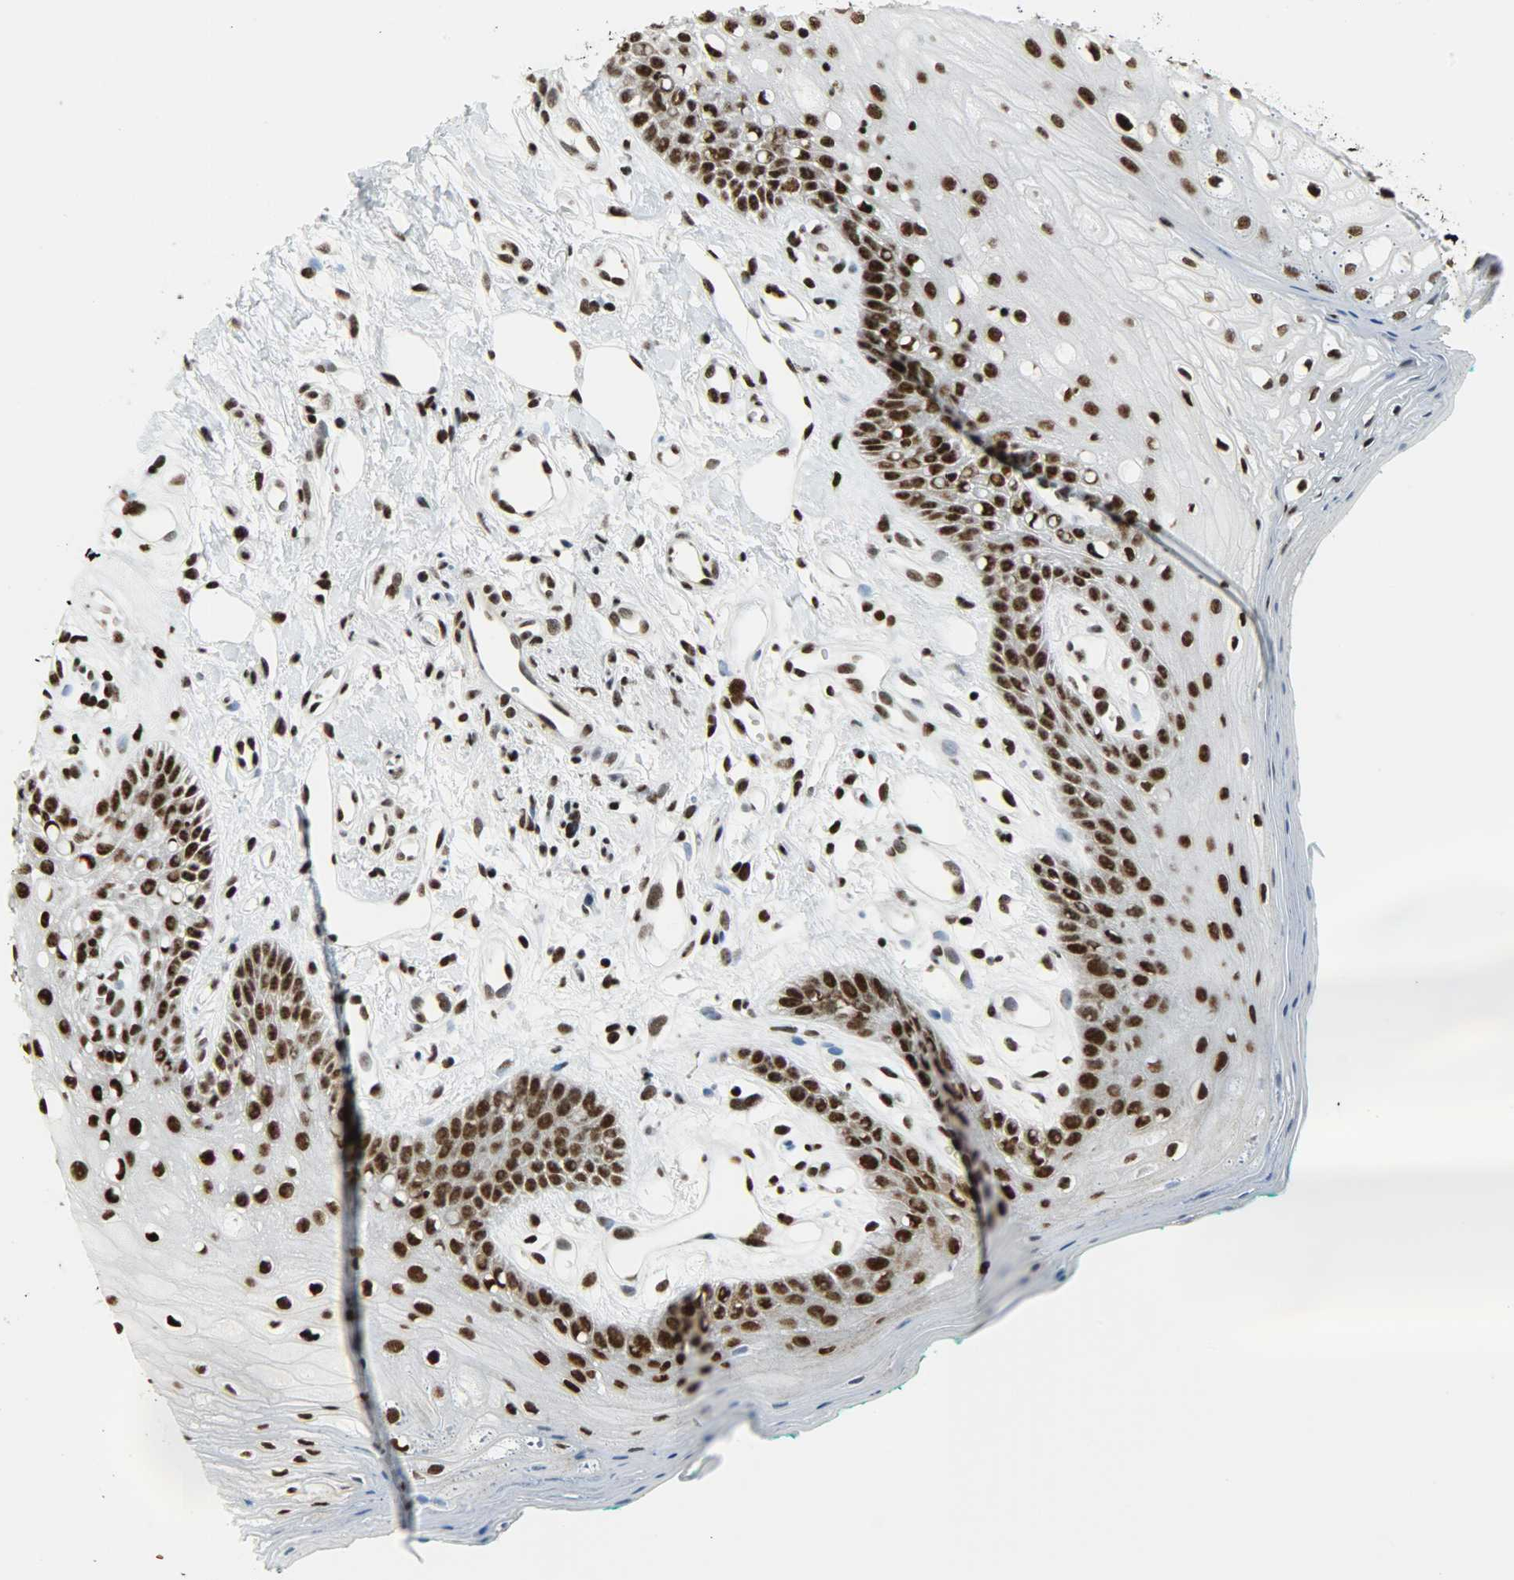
{"staining": {"intensity": "strong", "quantity": ">75%", "location": "nuclear"}, "tissue": "oral mucosa", "cell_type": "Squamous epithelial cells", "image_type": "normal", "snomed": [{"axis": "morphology", "description": "Normal tissue, NOS"}, {"axis": "morphology", "description": "Squamous cell carcinoma, NOS"}, {"axis": "topography", "description": "Skeletal muscle"}, {"axis": "topography", "description": "Oral tissue"}, {"axis": "topography", "description": "Head-Neck"}], "caption": "About >75% of squamous epithelial cells in normal human oral mucosa display strong nuclear protein expression as visualized by brown immunohistochemical staining.", "gene": "SNRPA", "patient": {"sex": "female", "age": 84}}